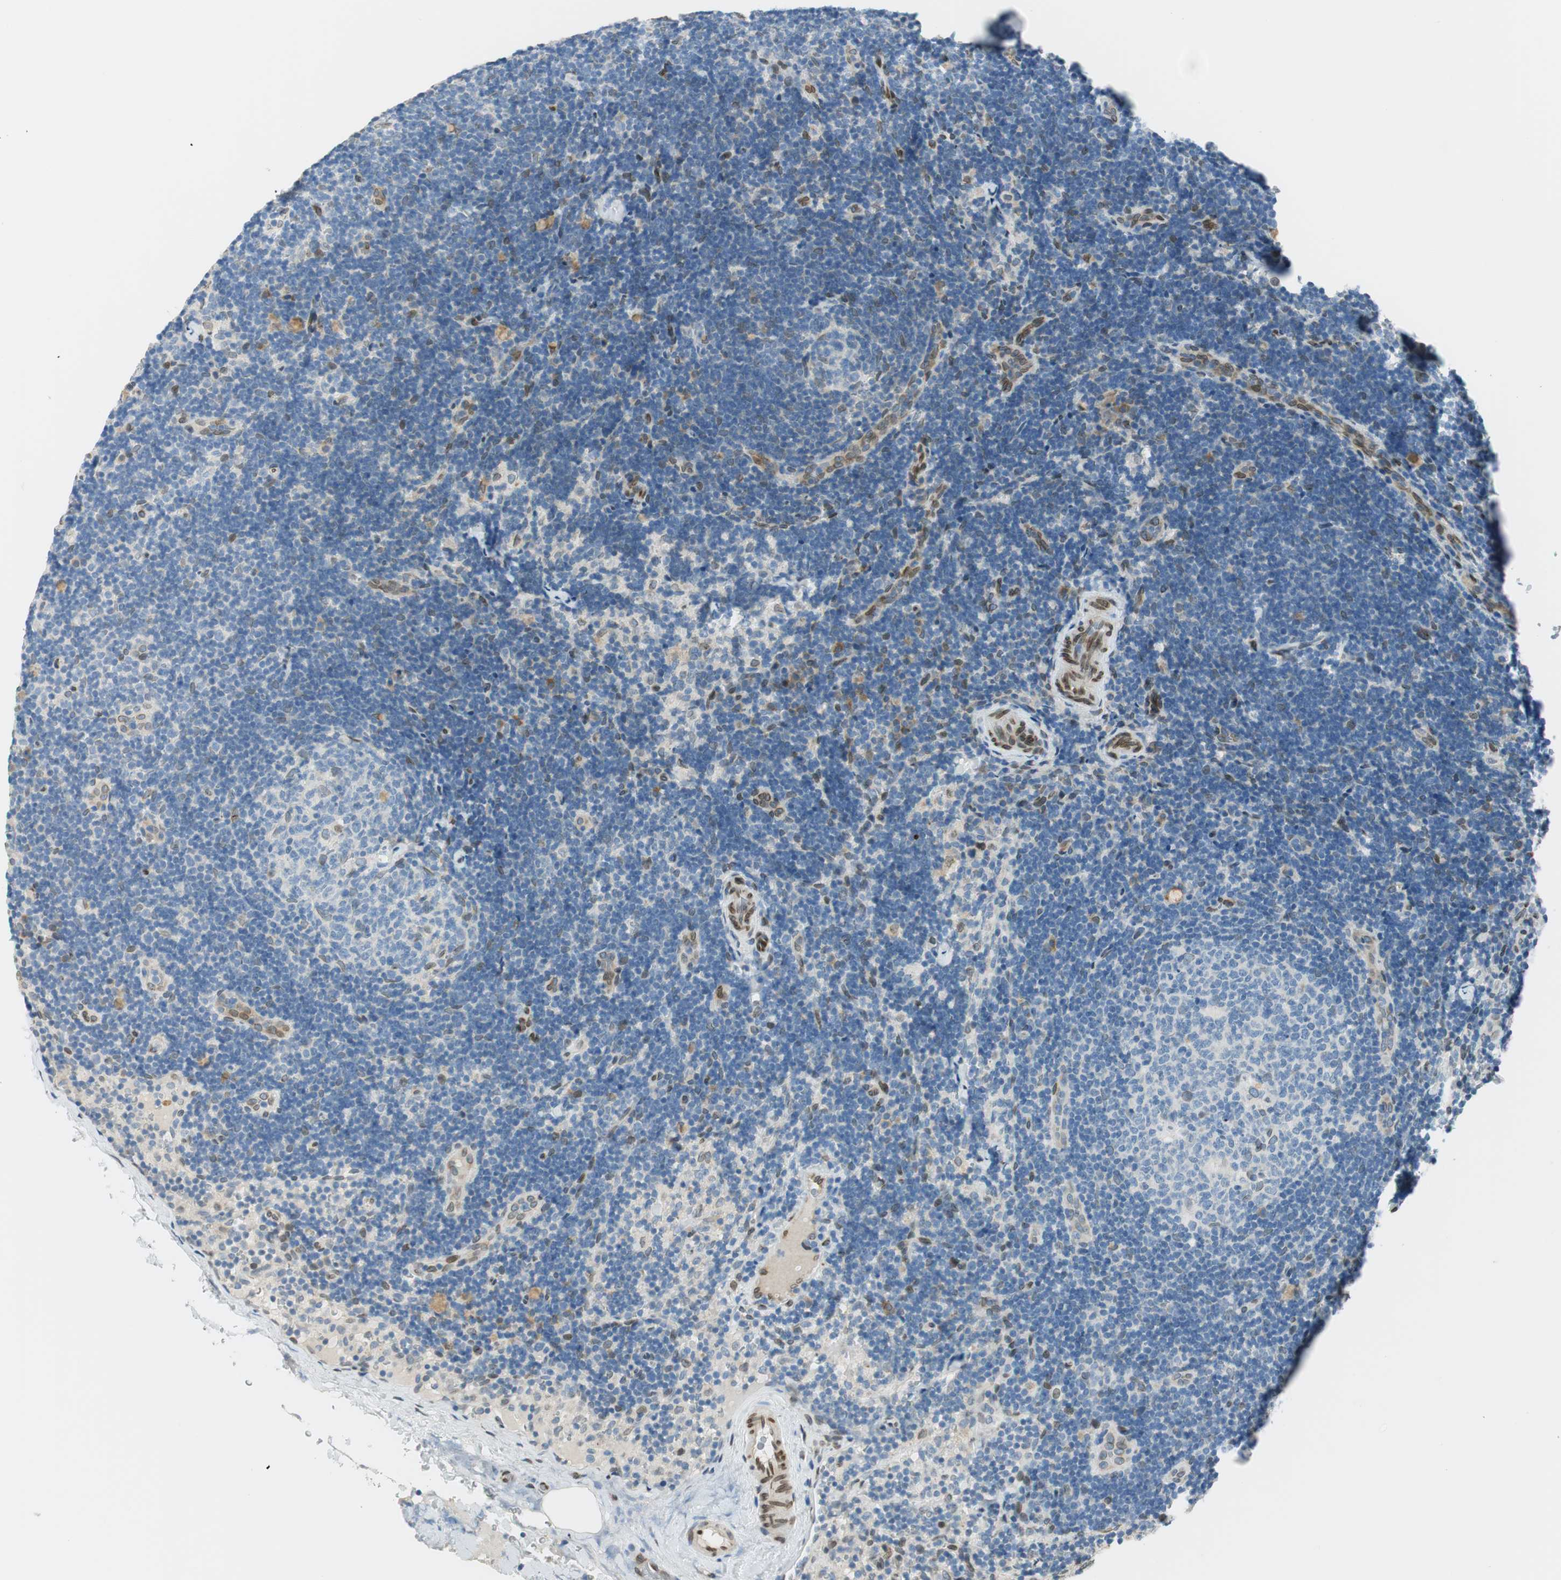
{"staining": {"intensity": "negative", "quantity": "none", "location": "none"}, "tissue": "lymph node", "cell_type": "Germinal center cells", "image_type": "normal", "snomed": [{"axis": "morphology", "description": "Normal tissue, NOS"}, {"axis": "topography", "description": "Lymph node"}], "caption": "IHC histopathology image of unremarkable lymph node: human lymph node stained with DAB exhibits no significant protein staining in germinal center cells.", "gene": "TMEM260", "patient": {"sex": "female", "age": 14}}